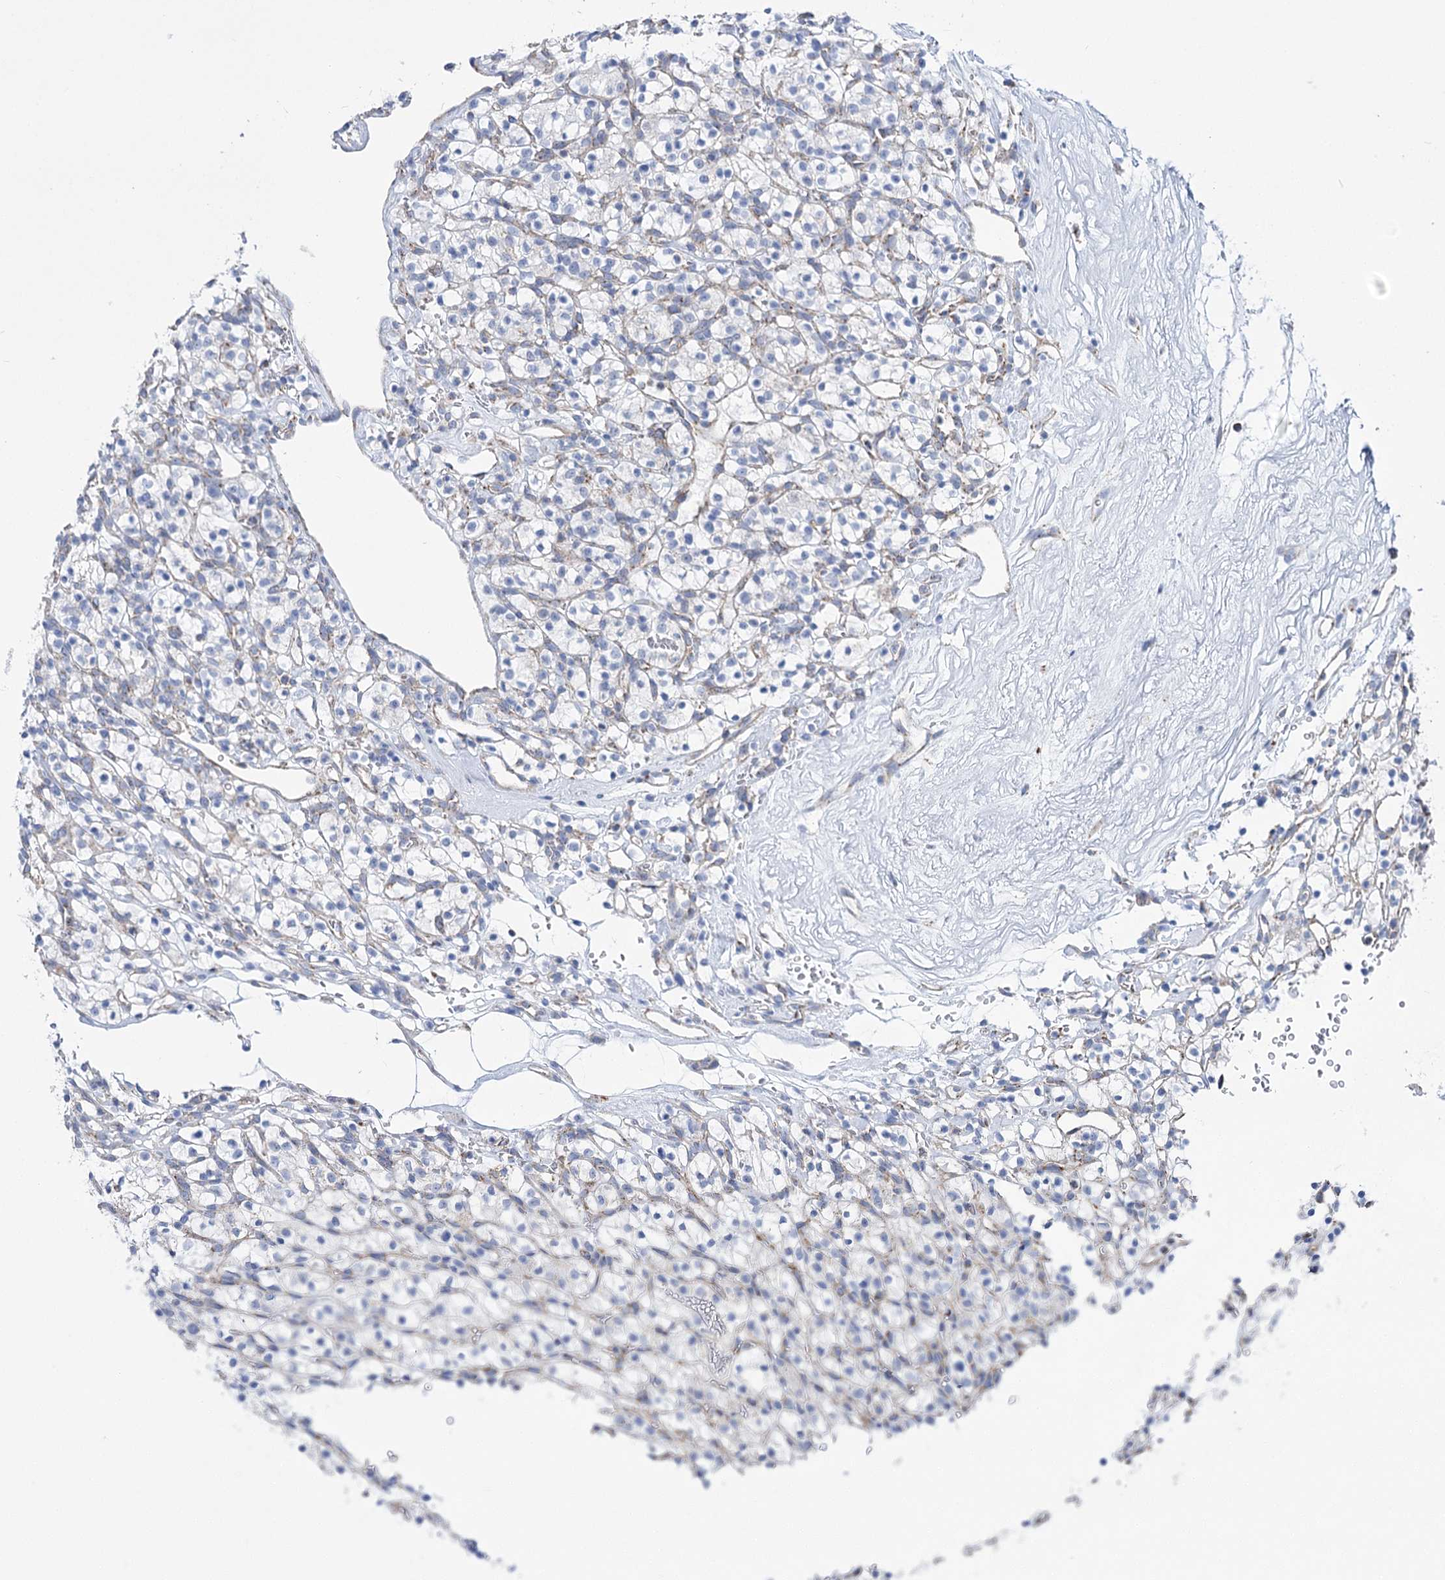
{"staining": {"intensity": "negative", "quantity": "none", "location": "none"}, "tissue": "renal cancer", "cell_type": "Tumor cells", "image_type": "cancer", "snomed": [{"axis": "morphology", "description": "Adenocarcinoma, NOS"}, {"axis": "topography", "description": "Kidney"}], "caption": "IHC micrograph of neoplastic tissue: human adenocarcinoma (renal) stained with DAB reveals no significant protein staining in tumor cells. Brightfield microscopy of IHC stained with DAB (3,3'-diaminobenzidine) (brown) and hematoxylin (blue), captured at high magnification.", "gene": "PDHB", "patient": {"sex": "female", "age": 57}}